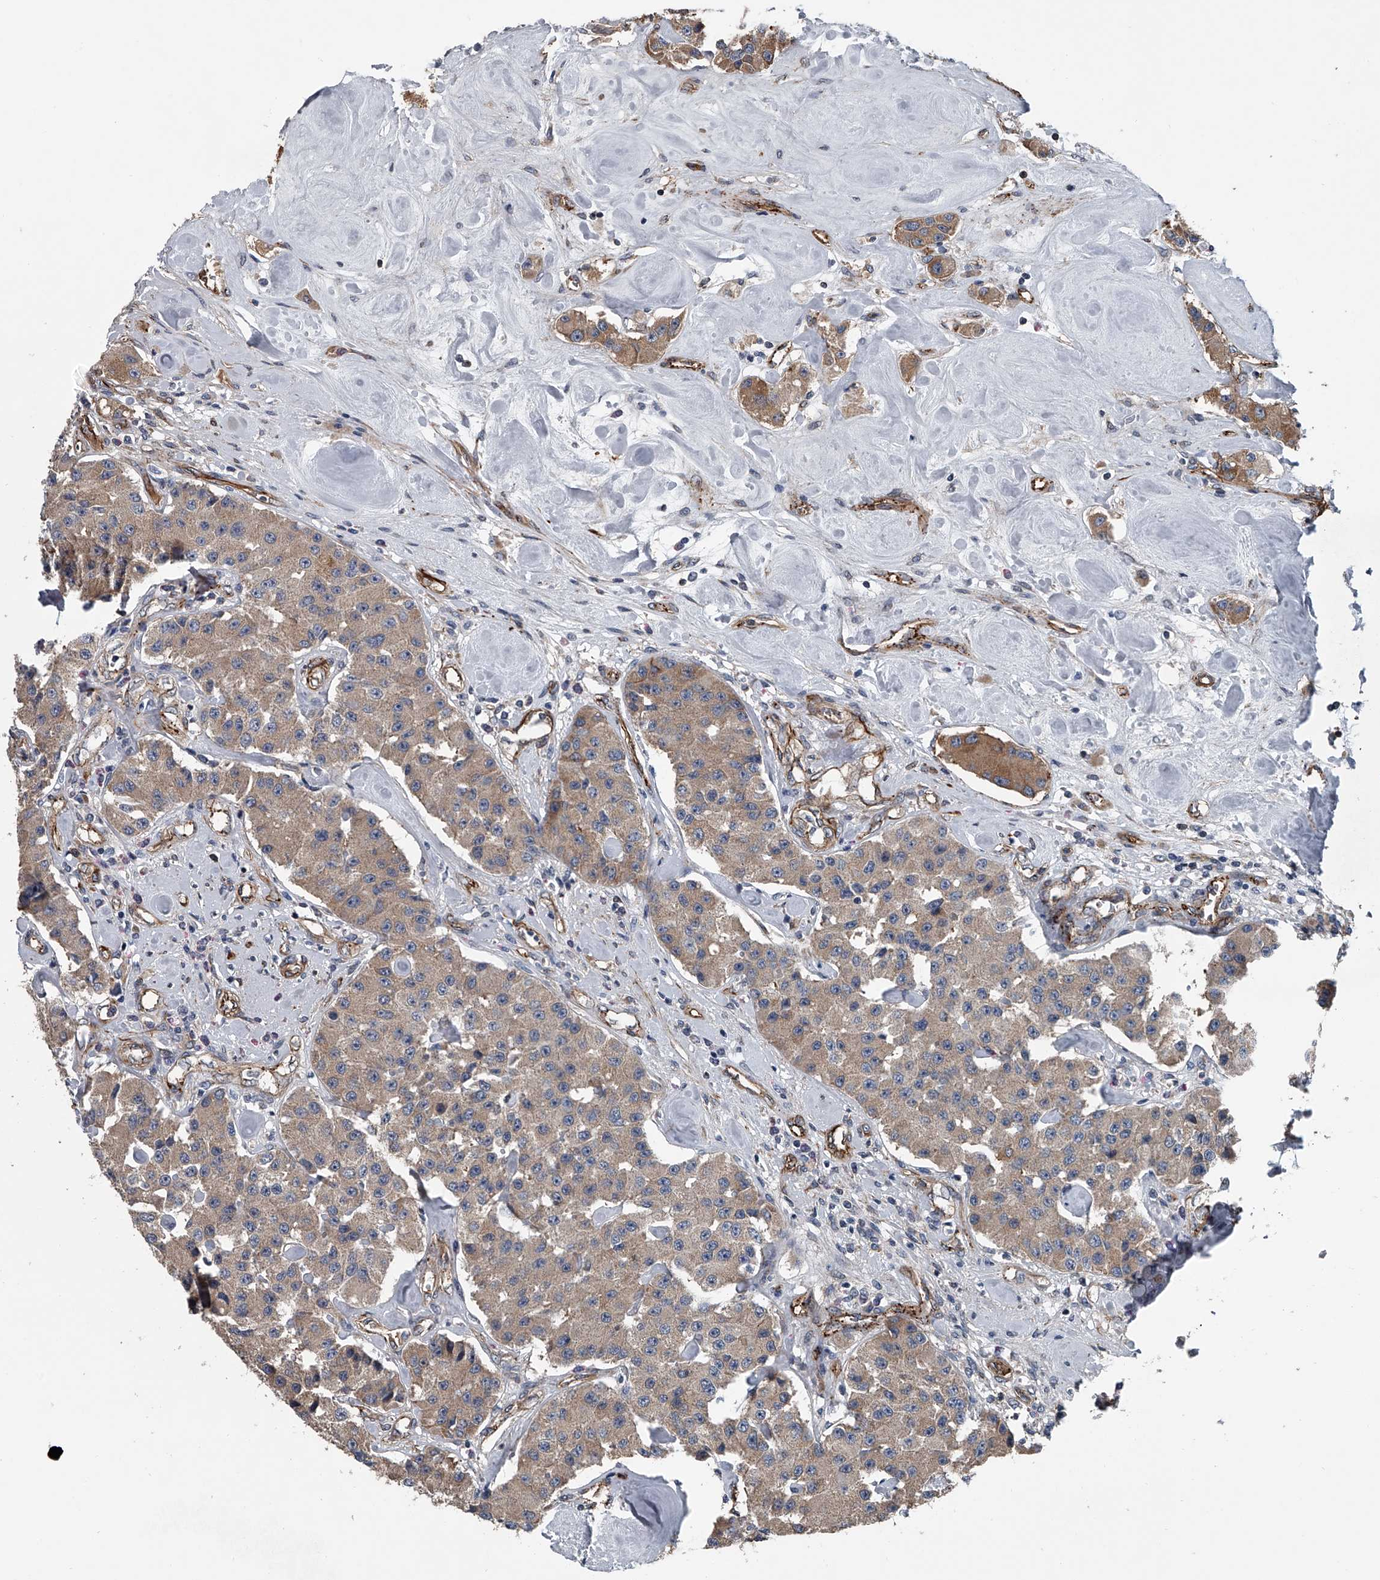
{"staining": {"intensity": "moderate", "quantity": ">75%", "location": "cytoplasmic/membranous"}, "tissue": "carcinoid", "cell_type": "Tumor cells", "image_type": "cancer", "snomed": [{"axis": "morphology", "description": "Carcinoid, malignant, NOS"}, {"axis": "topography", "description": "Pancreas"}], "caption": "Carcinoid stained for a protein exhibits moderate cytoplasmic/membranous positivity in tumor cells.", "gene": "LDLRAD2", "patient": {"sex": "male", "age": 41}}